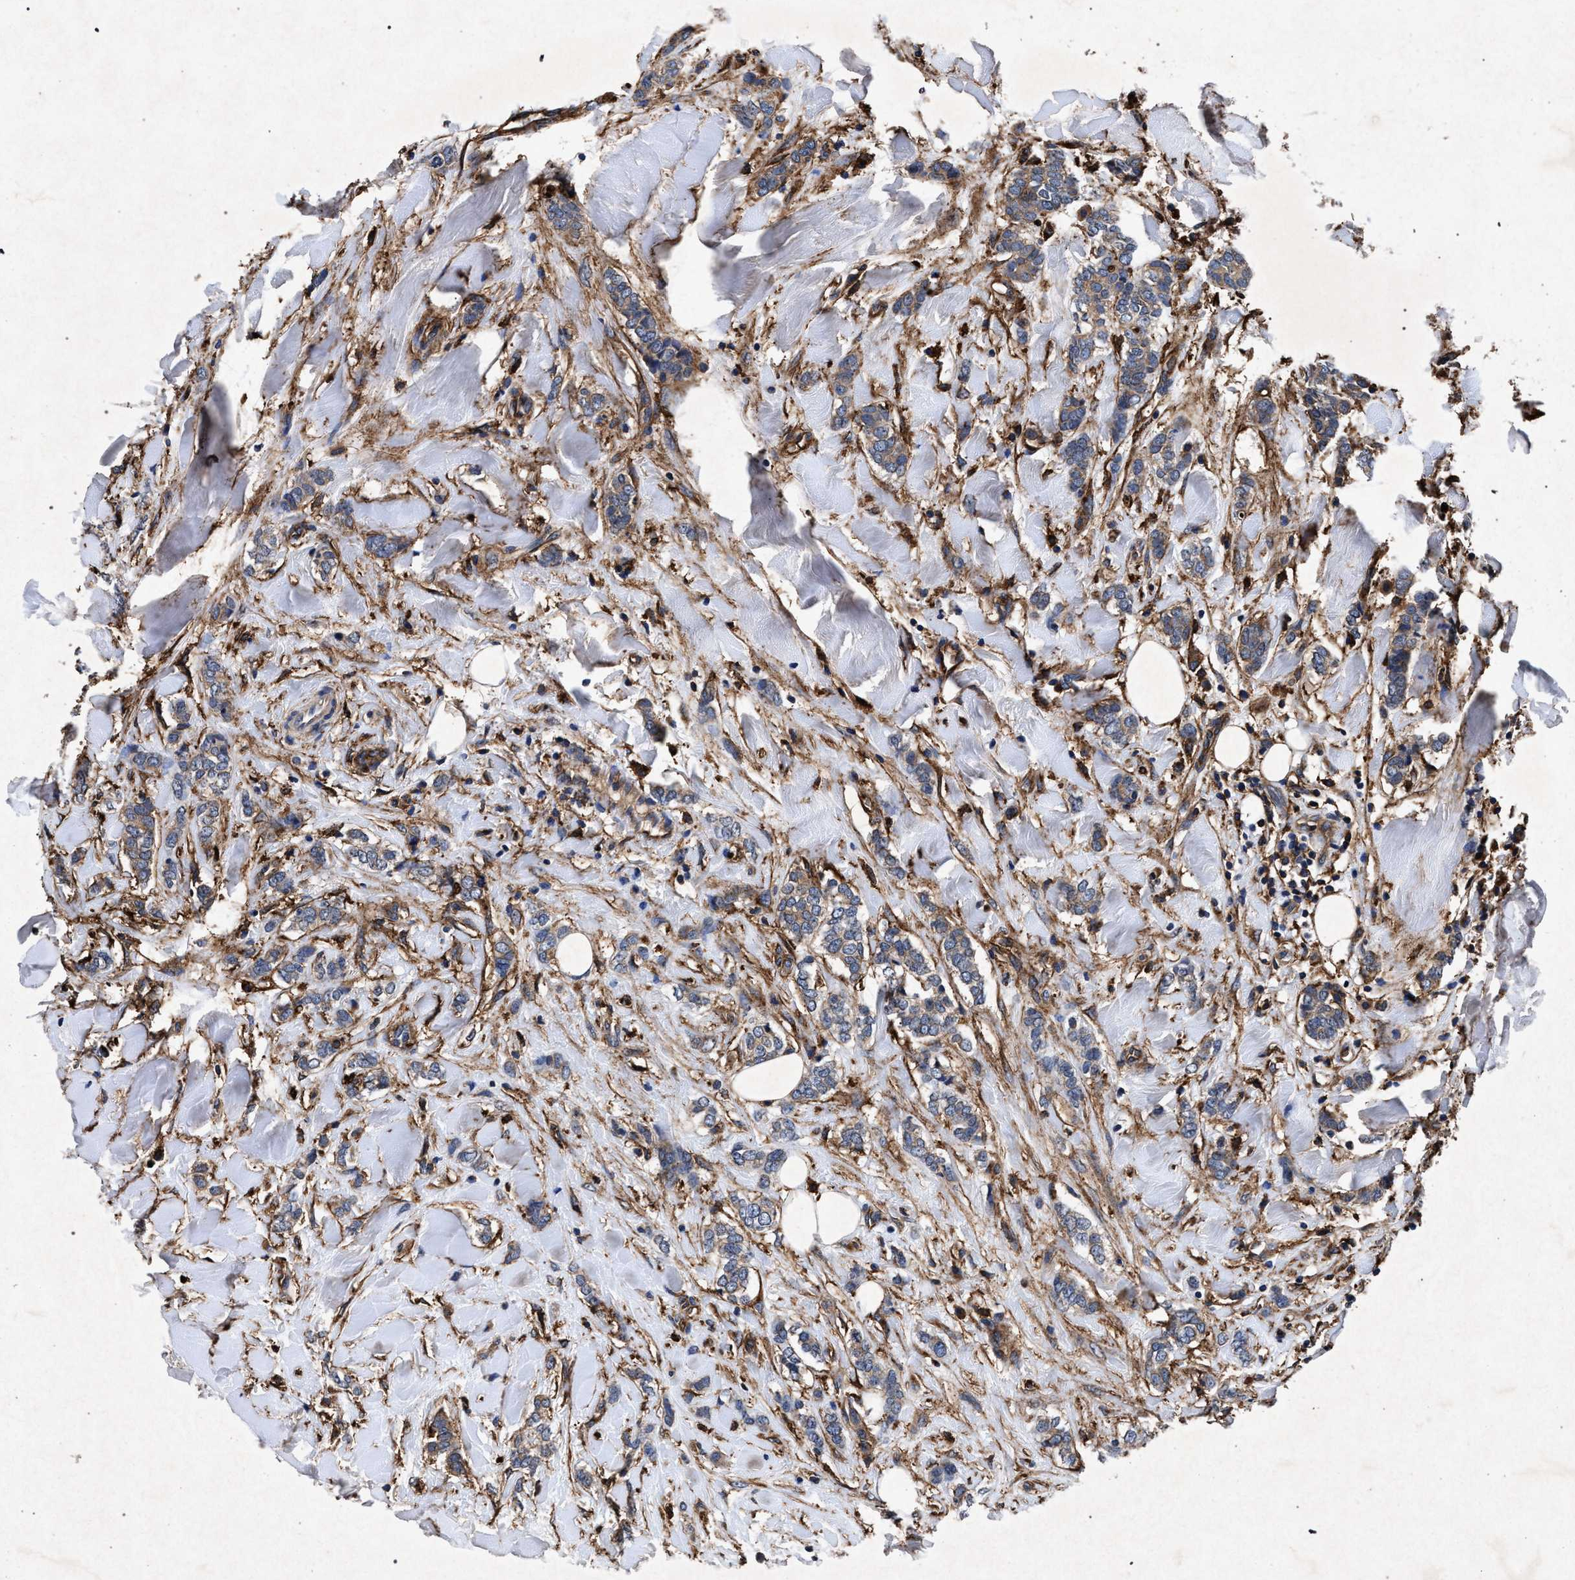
{"staining": {"intensity": "weak", "quantity": ">75%", "location": "cytoplasmic/membranous"}, "tissue": "breast cancer", "cell_type": "Tumor cells", "image_type": "cancer", "snomed": [{"axis": "morphology", "description": "Lobular carcinoma"}, {"axis": "topography", "description": "Skin"}, {"axis": "topography", "description": "Breast"}], "caption": "Human lobular carcinoma (breast) stained with a protein marker exhibits weak staining in tumor cells.", "gene": "MARCKS", "patient": {"sex": "female", "age": 46}}